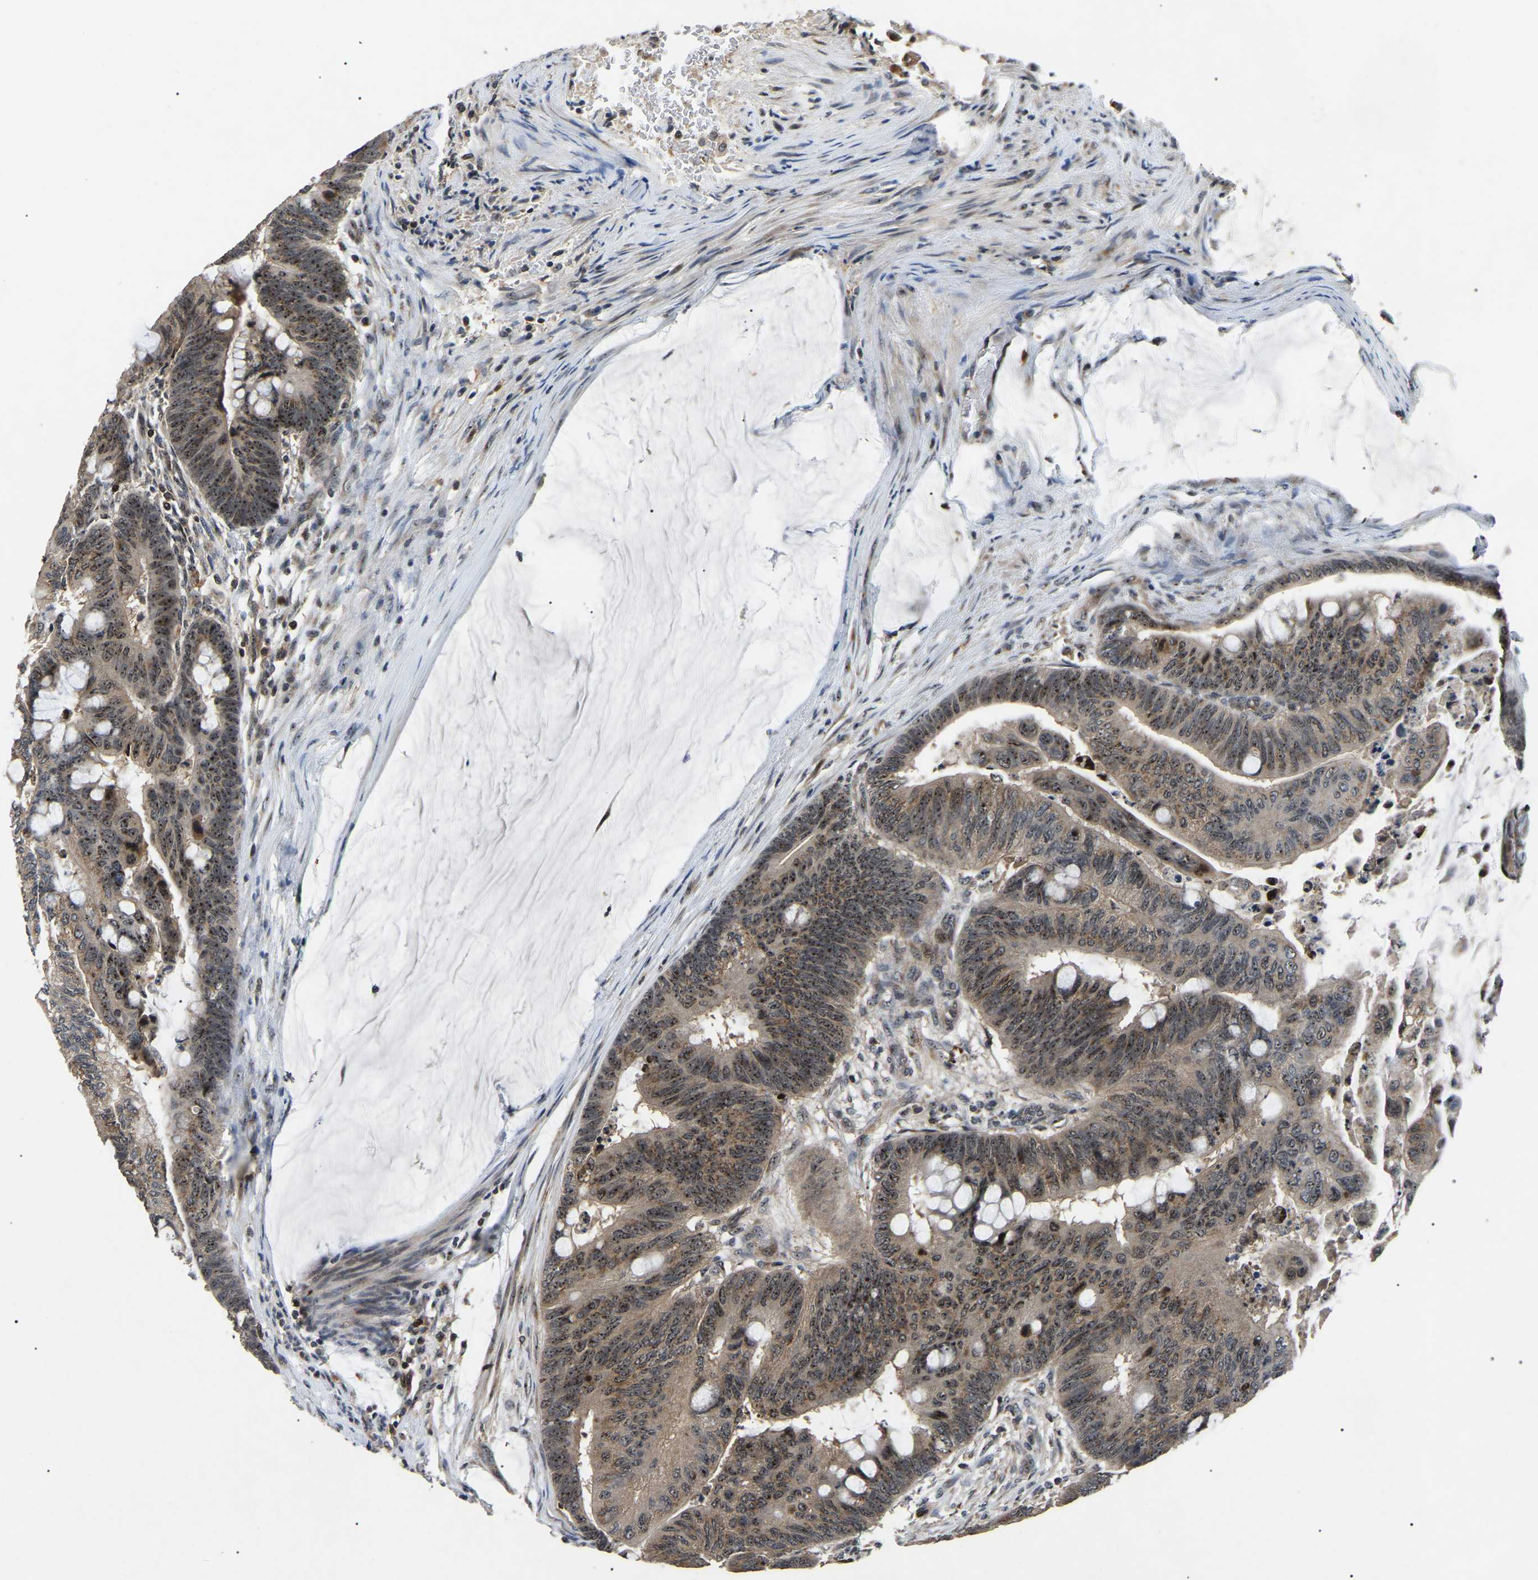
{"staining": {"intensity": "moderate", "quantity": ">75%", "location": "cytoplasmic/membranous,nuclear"}, "tissue": "colorectal cancer", "cell_type": "Tumor cells", "image_type": "cancer", "snomed": [{"axis": "morphology", "description": "Normal tissue, NOS"}, {"axis": "morphology", "description": "Adenocarcinoma, NOS"}, {"axis": "topography", "description": "Rectum"}], "caption": "The histopathology image exhibits immunohistochemical staining of colorectal adenocarcinoma. There is moderate cytoplasmic/membranous and nuclear expression is identified in about >75% of tumor cells.", "gene": "RBM28", "patient": {"sex": "male", "age": 92}}